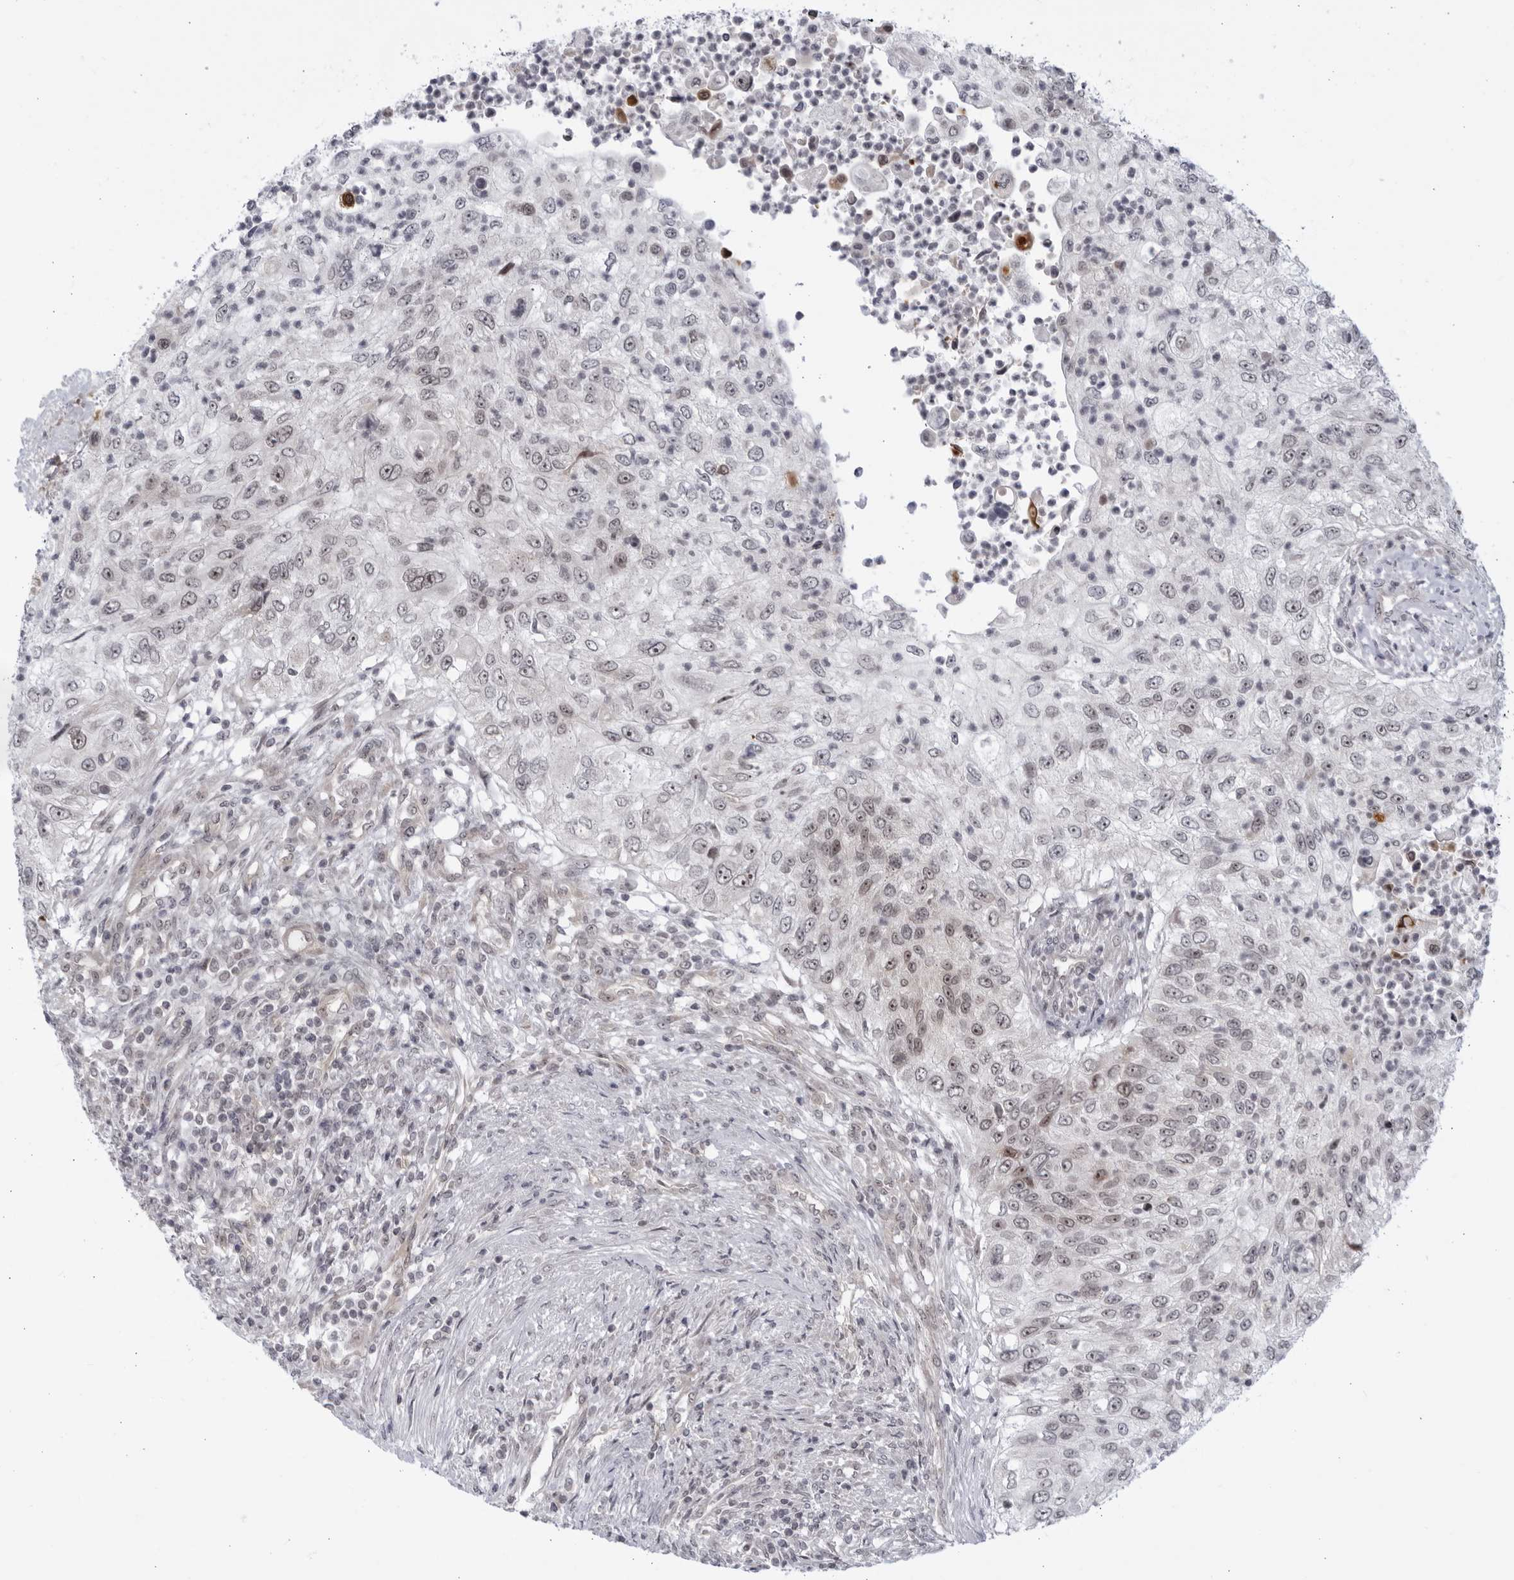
{"staining": {"intensity": "moderate", "quantity": "<25%", "location": "nuclear"}, "tissue": "urothelial cancer", "cell_type": "Tumor cells", "image_type": "cancer", "snomed": [{"axis": "morphology", "description": "Urothelial carcinoma, High grade"}, {"axis": "topography", "description": "Urinary bladder"}], "caption": "A brown stain highlights moderate nuclear expression of a protein in high-grade urothelial carcinoma tumor cells.", "gene": "ITGB3BP", "patient": {"sex": "female", "age": 60}}